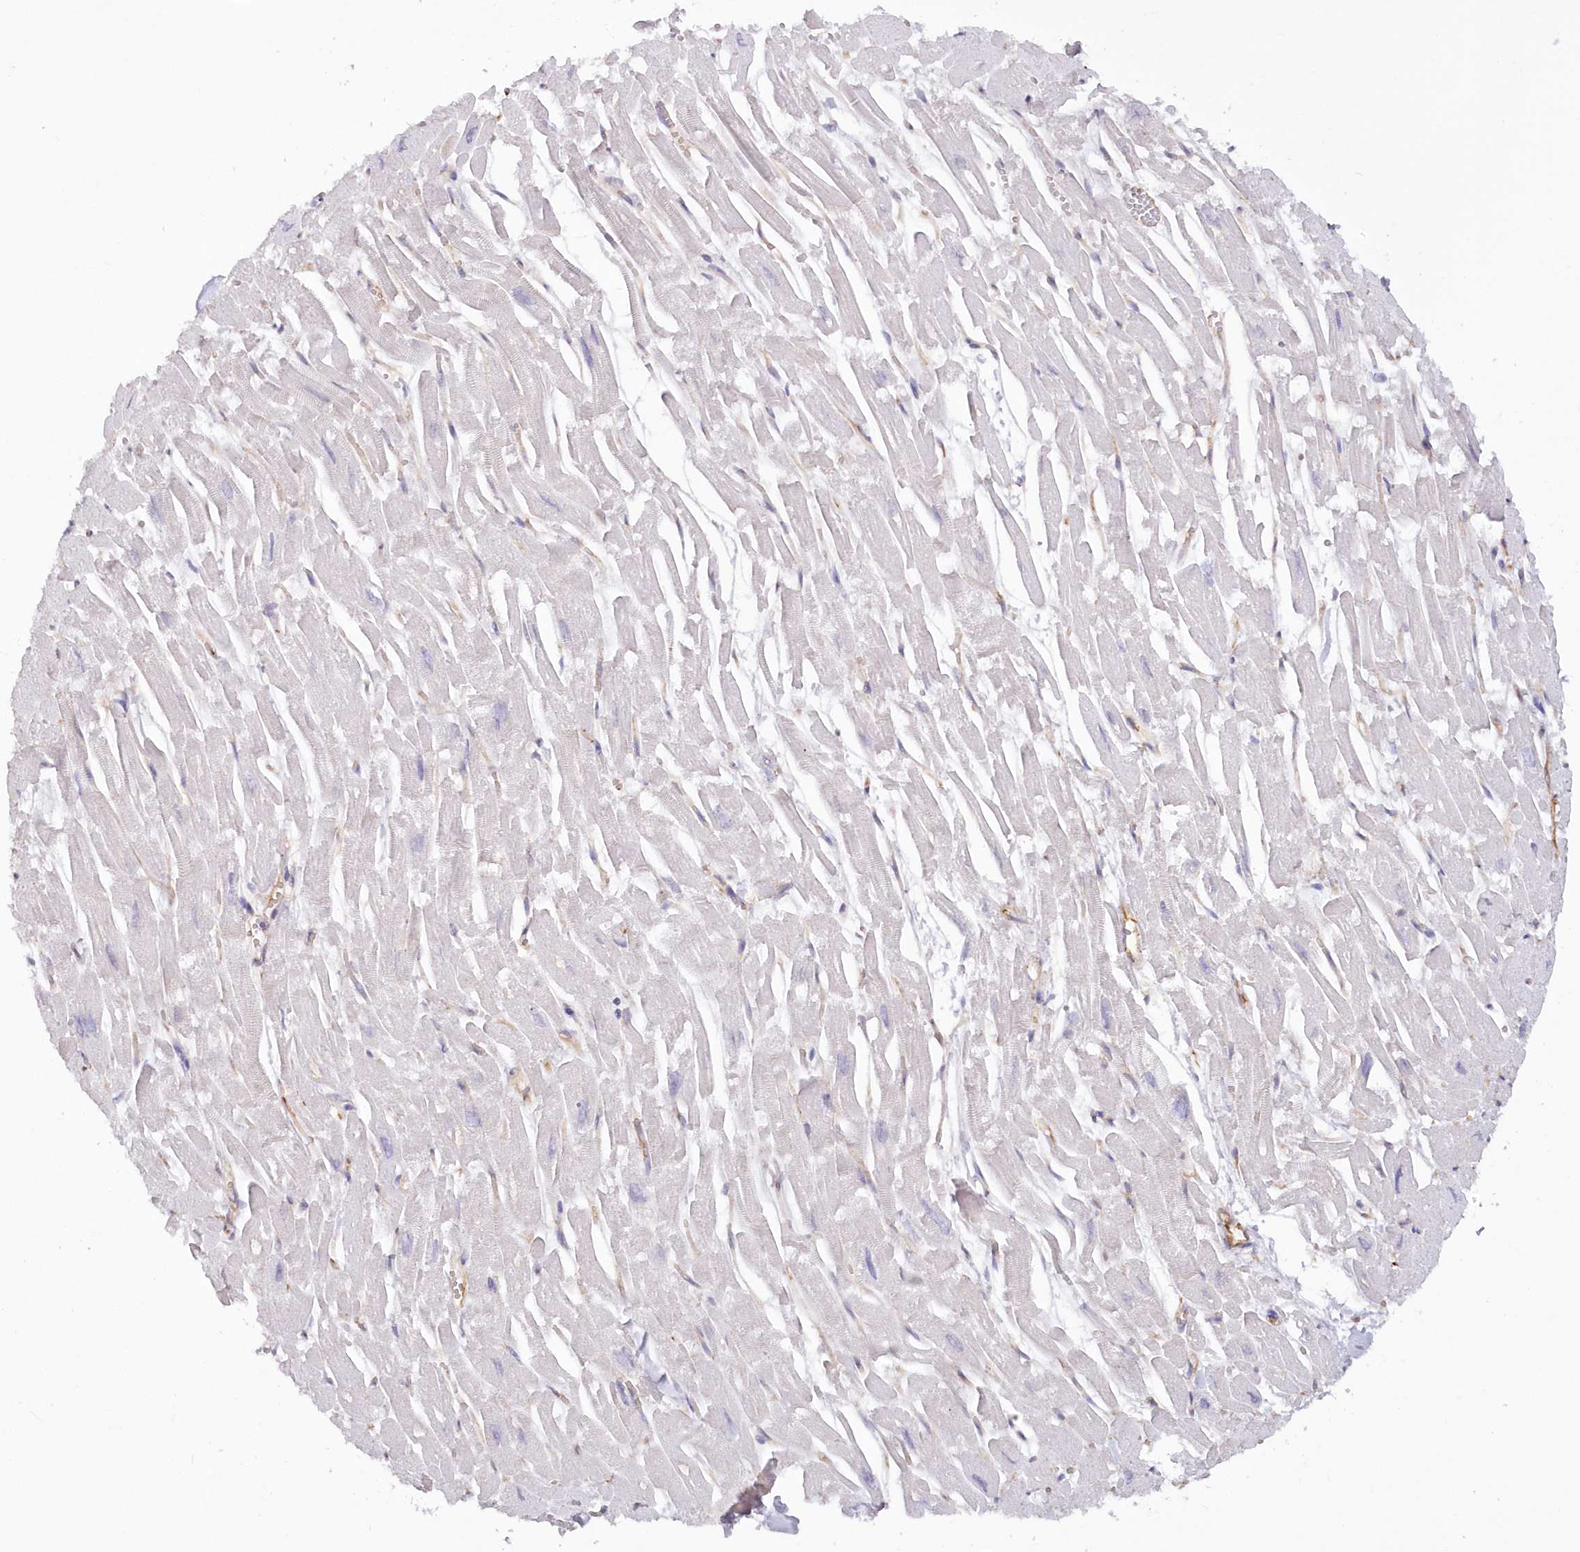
{"staining": {"intensity": "negative", "quantity": "none", "location": "none"}, "tissue": "heart muscle", "cell_type": "Cardiomyocytes", "image_type": "normal", "snomed": [{"axis": "morphology", "description": "Normal tissue, NOS"}, {"axis": "topography", "description": "Heart"}], "caption": "Photomicrograph shows no significant protein positivity in cardiomyocytes of normal heart muscle.", "gene": "RAB11FIP5", "patient": {"sex": "male", "age": 54}}